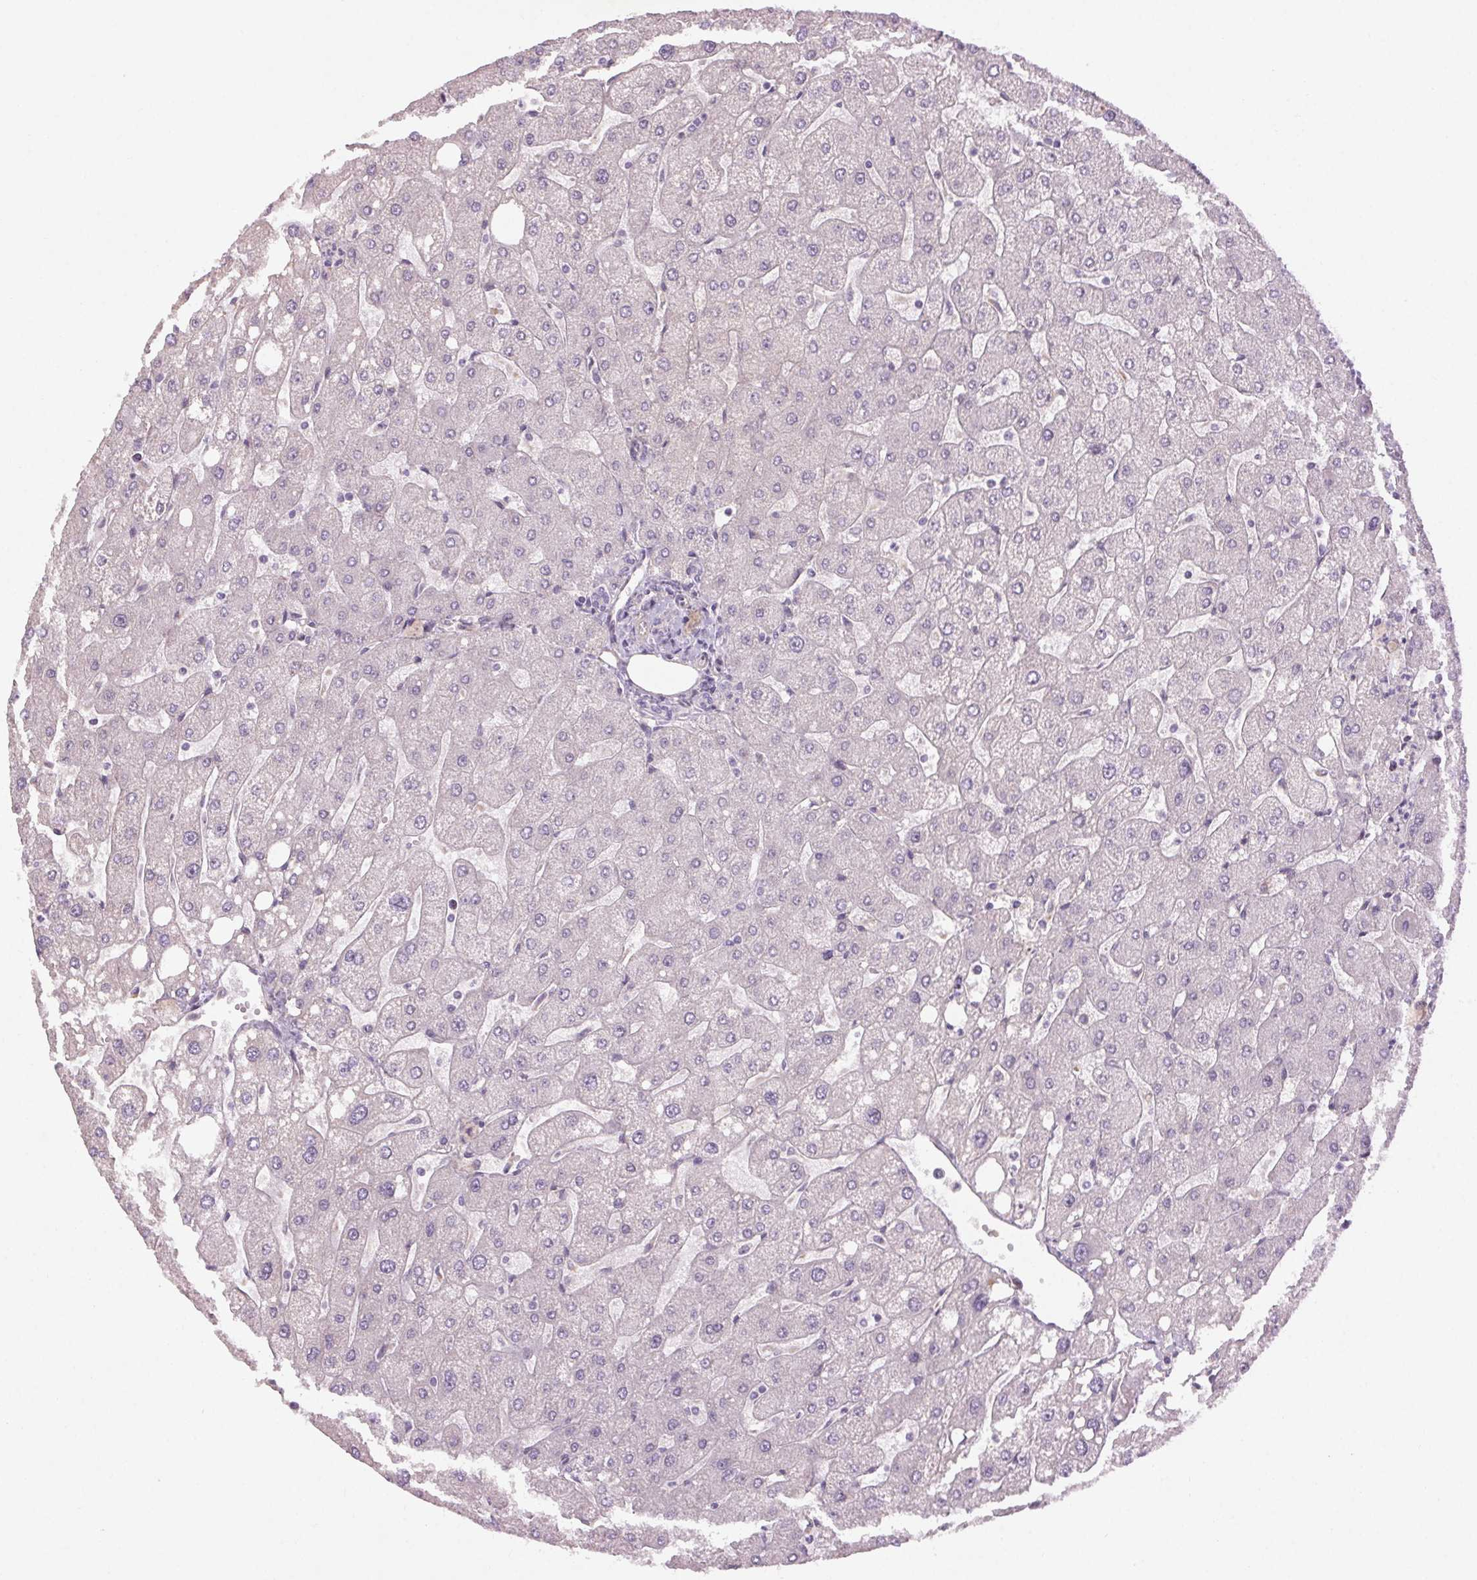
{"staining": {"intensity": "negative", "quantity": "none", "location": "none"}, "tissue": "liver", "cell_type": "Cholangiocytes", "image_type": "normal", "snomed": [{"axis": "morphology", "description": "Normal tissue, NOS"}, {"axis": "topography", "description": "Liver"}], "caption": "DAB immunohistochemical staining of benign human liver demonstrates no significant positivity in cholangiocytes. (Immunohistochemistry, brightfield microscopy, high magnification).", "gene": "CCSER1", "patient": {"sex": "male", "age": 67}}